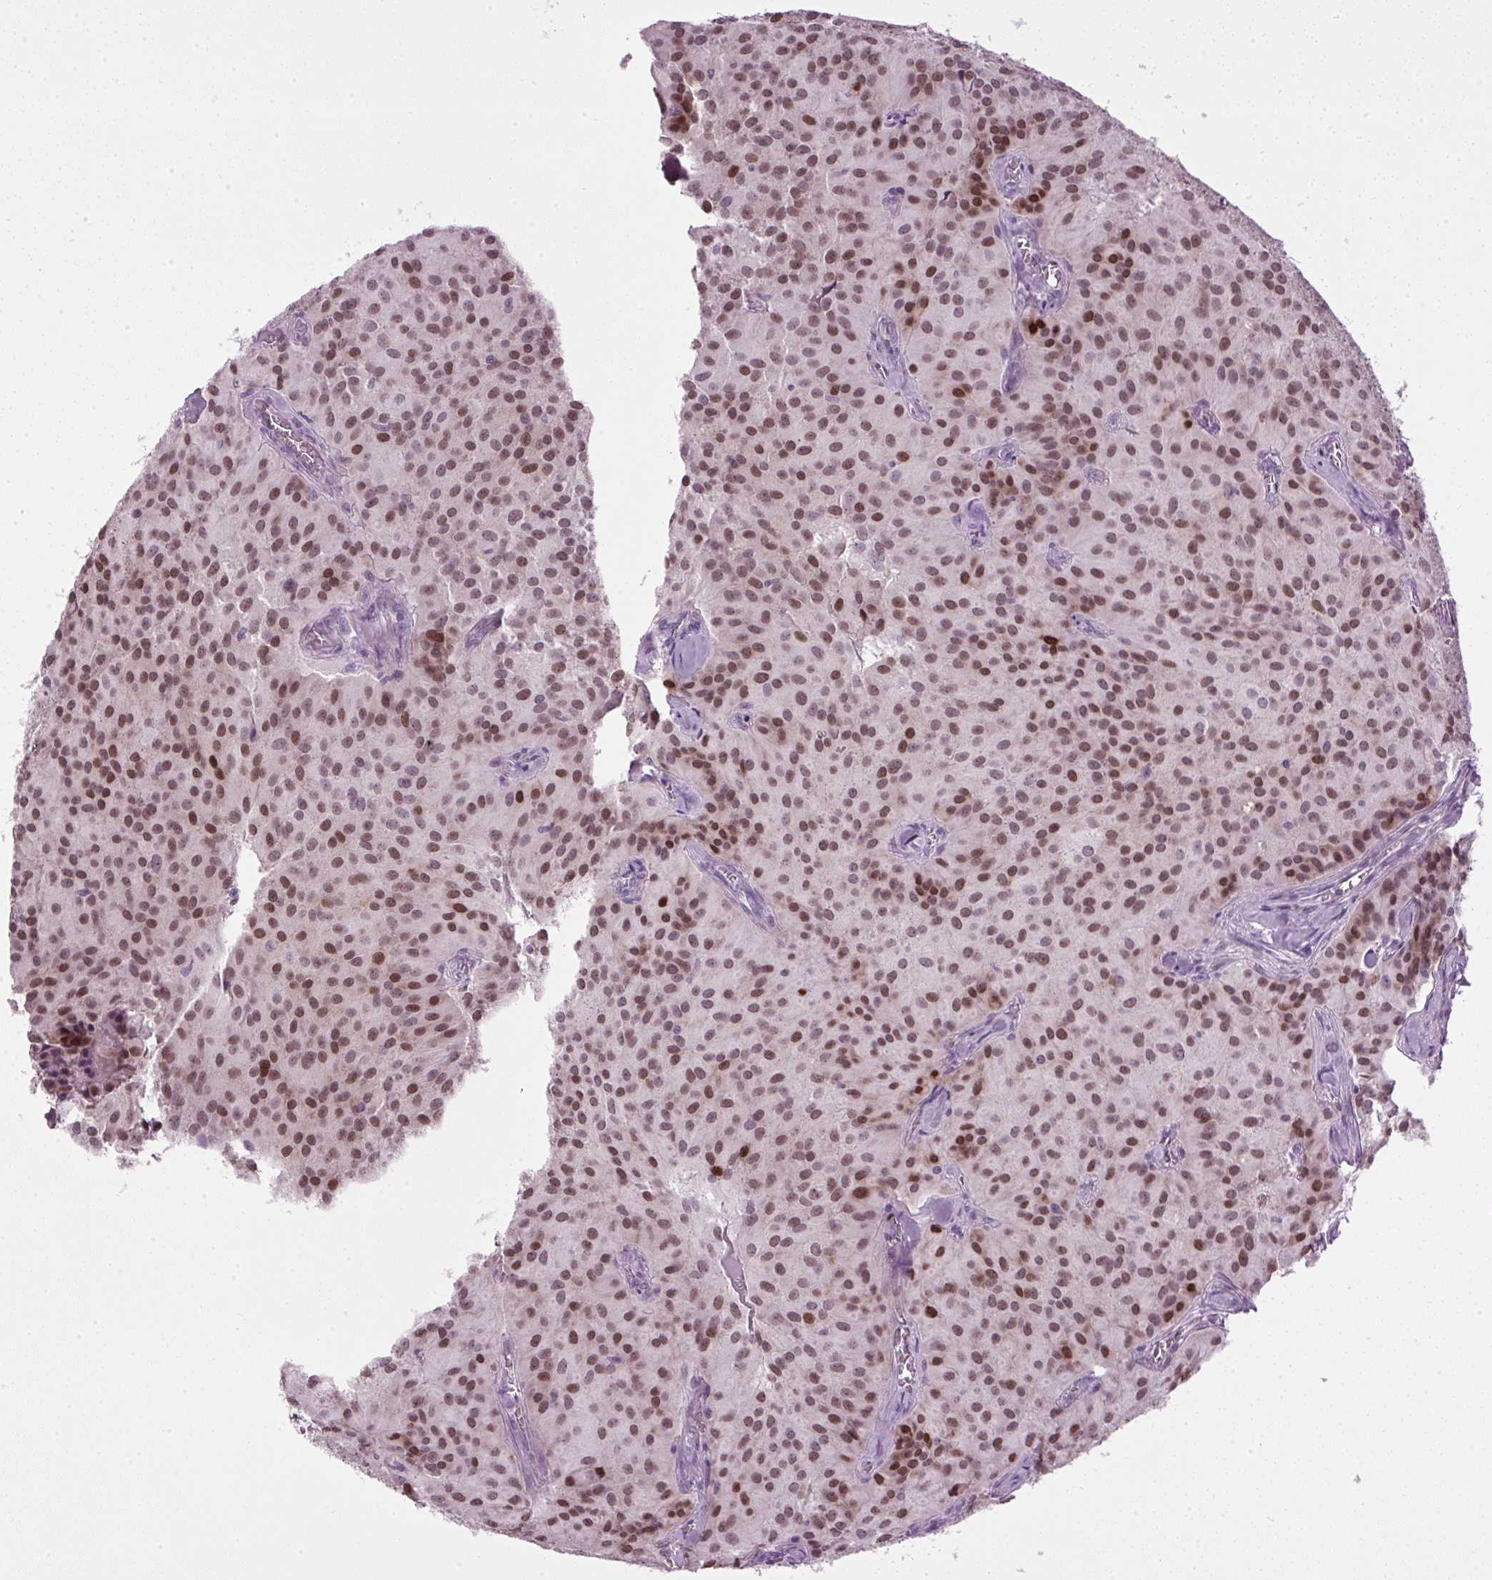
{"staining": {"intensity": "moderate", "quantity": ">75%", "location": "nuclear"}, "tissue": "glioma", "cell_type": "Tumor cells", "image_type": "cancer", "snomed": [{"axis": "morphology", "description": "Glioma, malignant, Low grade"}, {"axis": "topography", "description": "Brain"}], "caption": "There is medium levels of moderate nuclear positivity in tumor cells of glioma, as demonstrated by immunohistochemical staining (brown color).", "gene": "A1CF", "patient": {"sex": "male", "age": 42}}